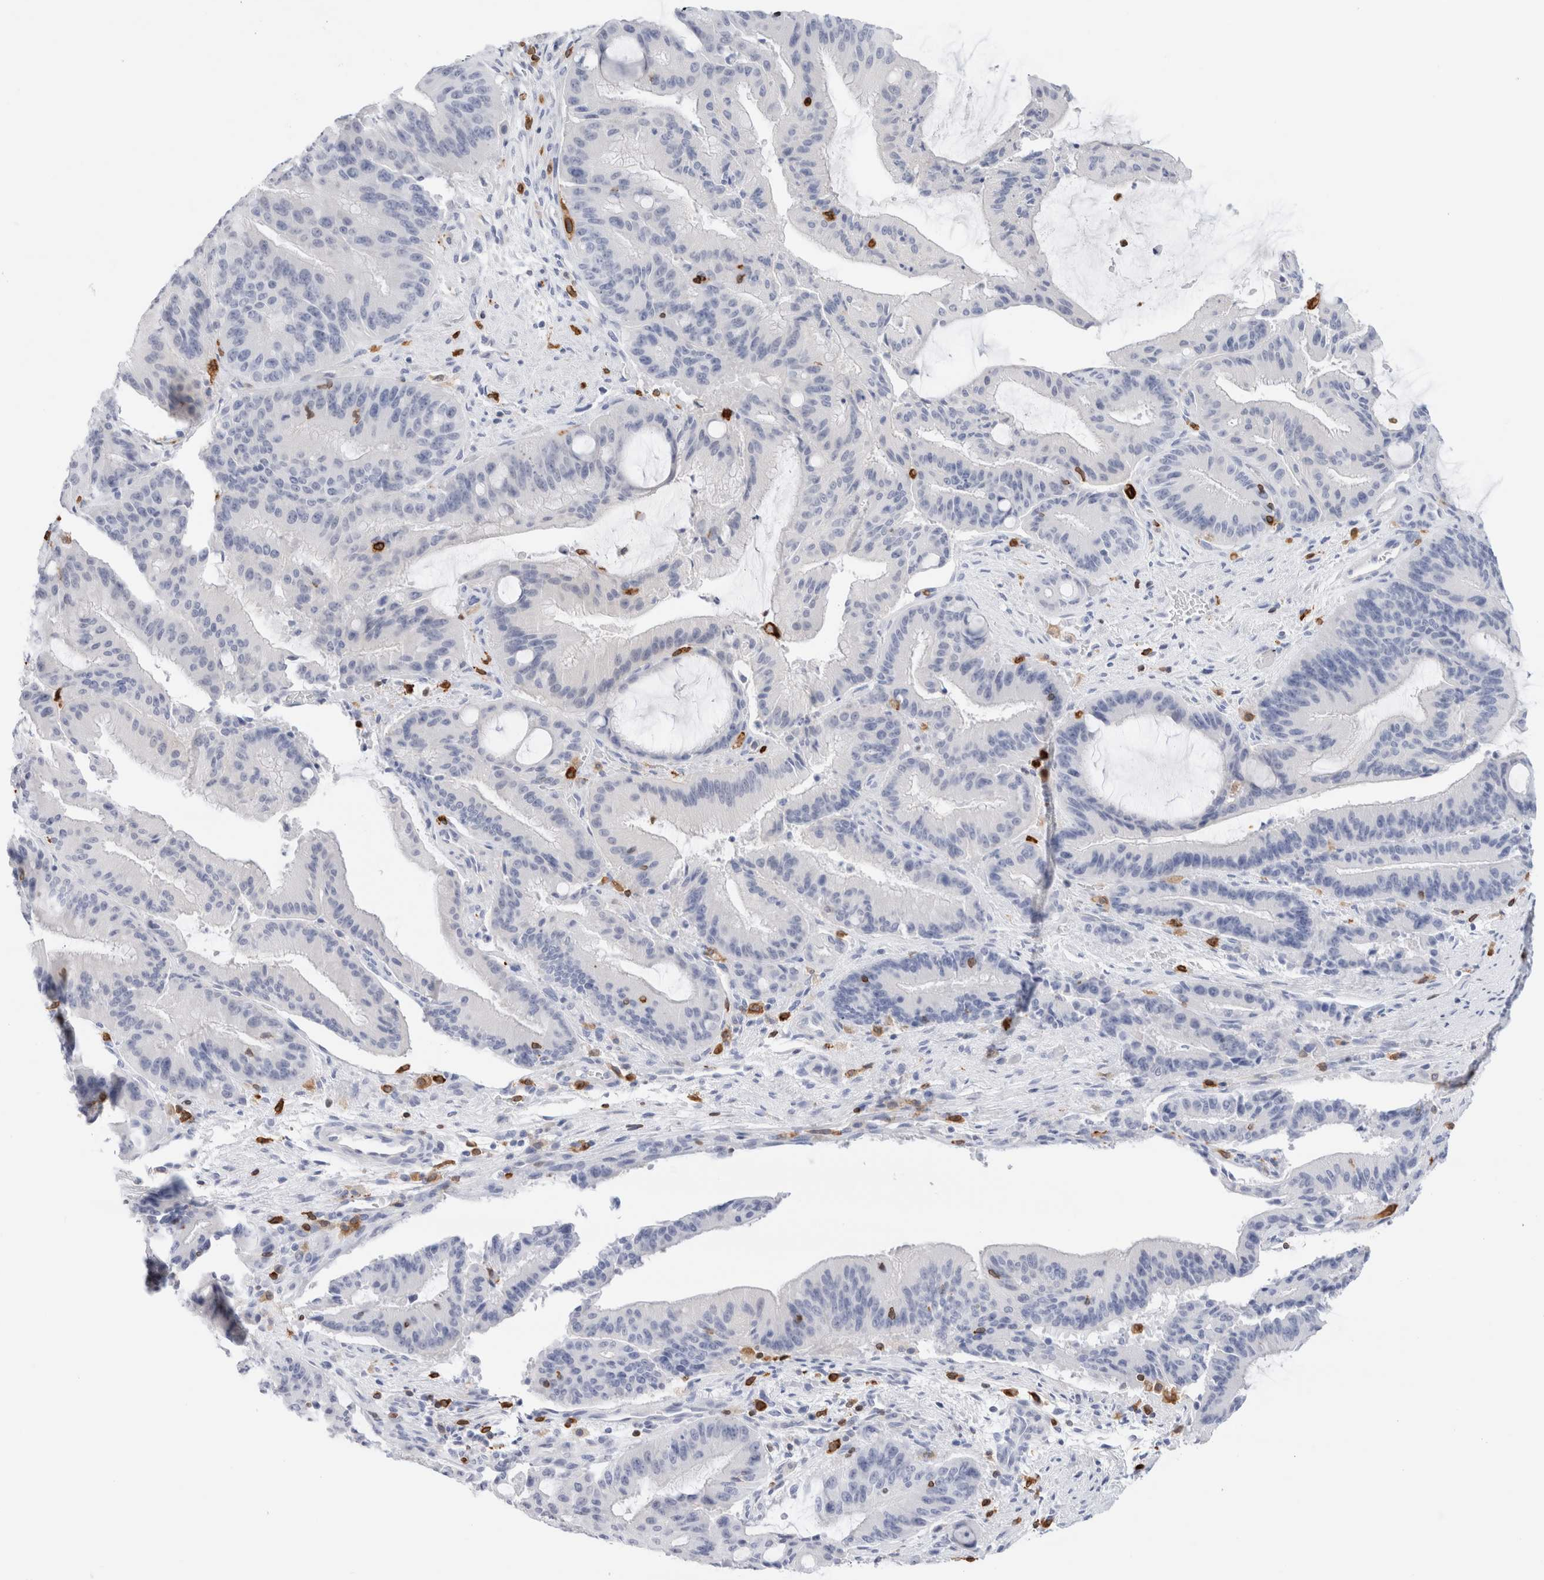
{"staining": {"intensity": "negative", "quantity": "none", "location": "none"}, "tissue": "liver cancer", "cell_type": "Tumor cells", "image_type": "cancer", "snomed": [{"axis": "morphology", "description": "Normal tissue, NOS"}, {"axis": "morphology", "description": "Cholangiocarcinoma"}, {"axis": "topography", "description": "Liver"}, {"axis": "topography", "description": "Peripheral nerve tissue"}], "caption": "Protein analysis of liver cancer displays no significant positivity in tumor cells. The staining is performed using DAB (3,3'-diaminobenzidine) brown chromogen with nuclei counter-stained in using hematoxylin.", "gene": "ALOX5AP", "patient": {"sex": "female", "age": 73}}